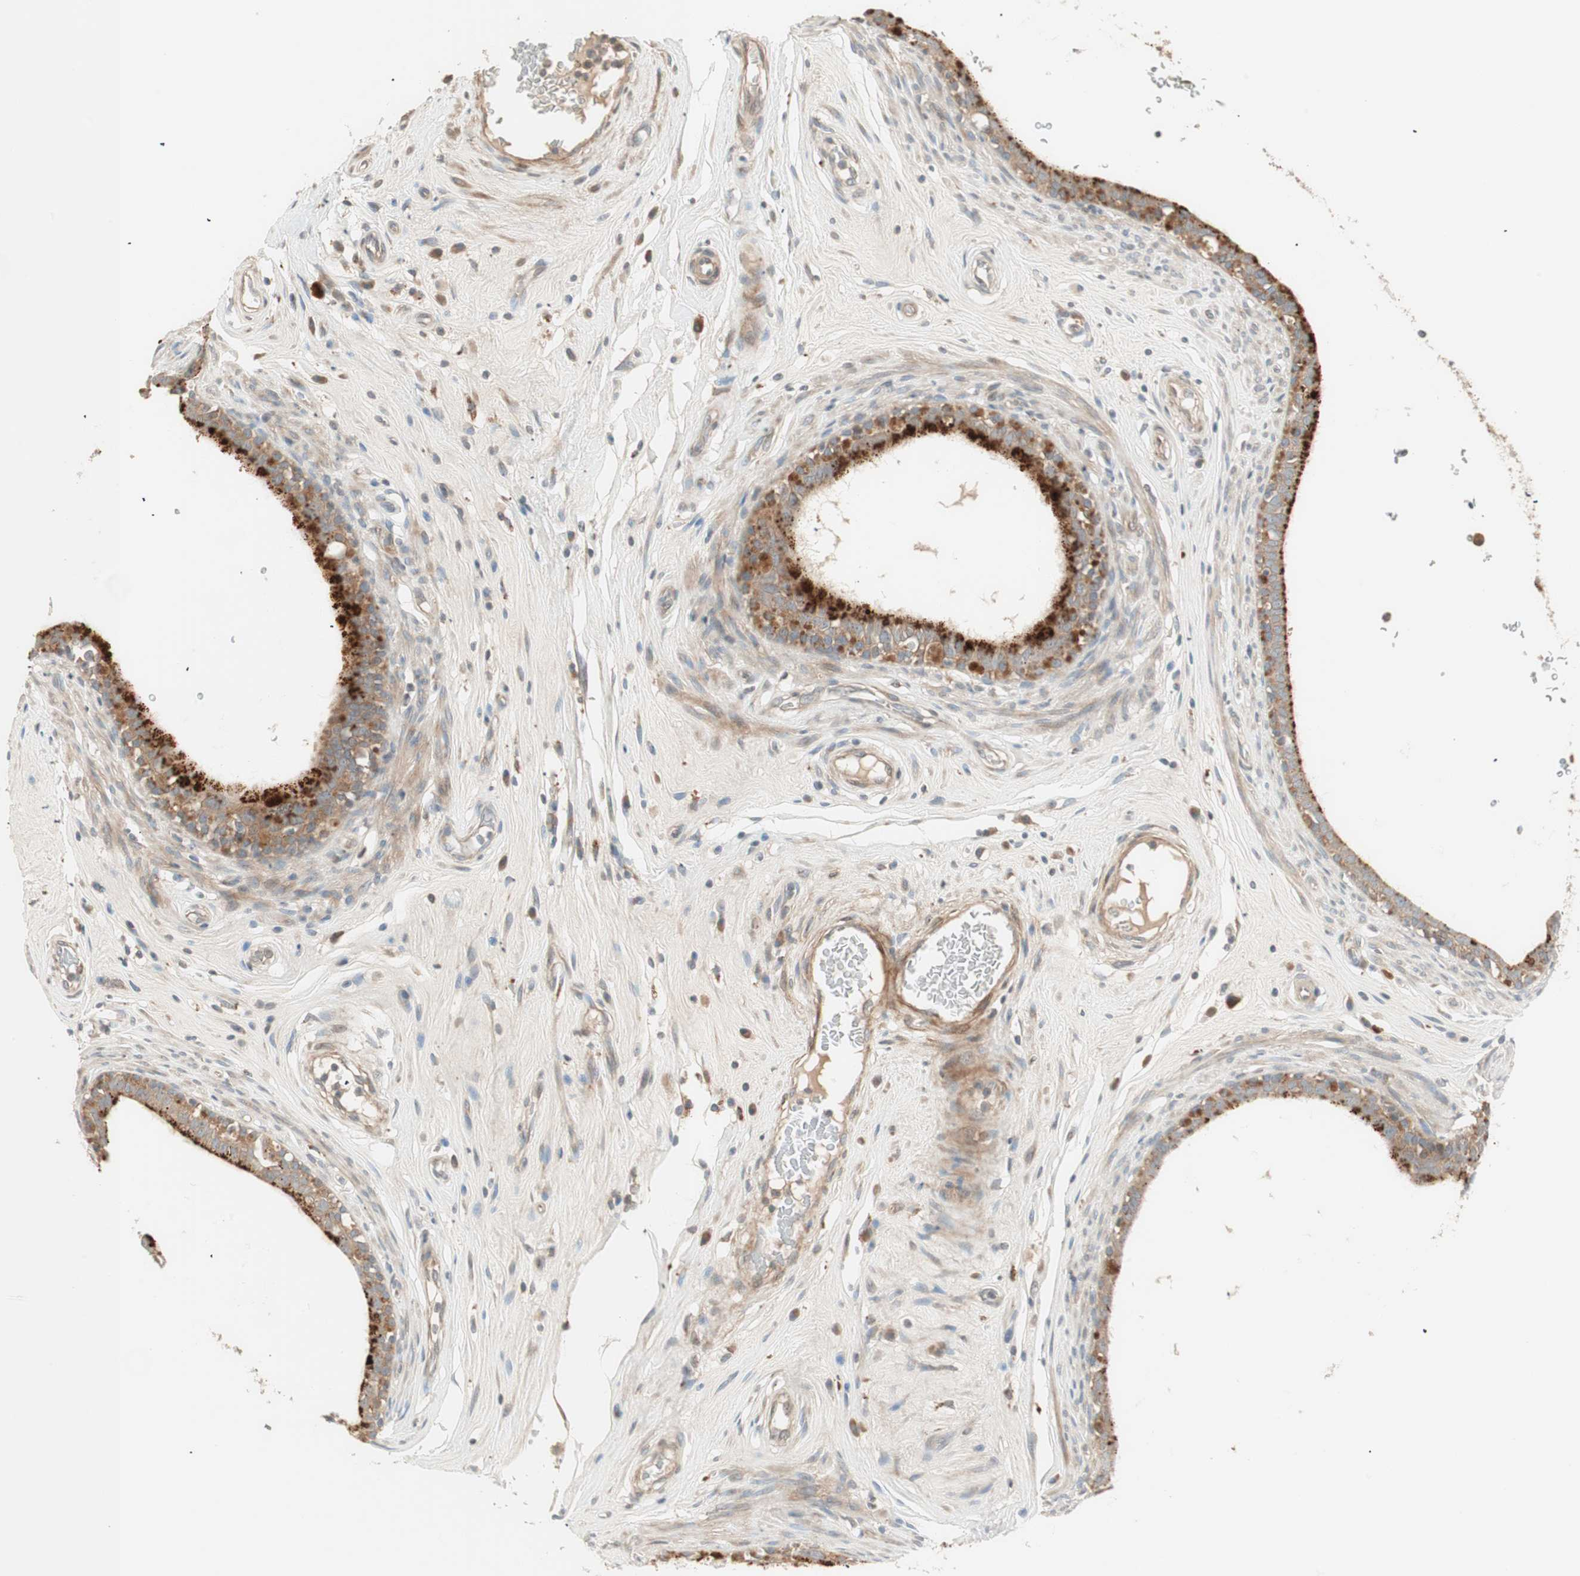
{"staining": {"intensity": "moderate", "quantity": ">75%", "location": "cytoplasmic/membranous"}, "tissue": "epididymis", "cell_type": "Glandular cells", "image_type": "normal", "snomed": [{"axis": "morphology", "description": "Normal tissue, NOS"}, {"axis": "morphology", "description": "Inflammation, NOS"}, {"axis": "topography", "description": "Epididymis"}], "caption": "Epididymis stained with DAB (3,3'-diaminobenzidine) immunohistochemistry shows medium levels of moderate cytoplasmic/membranous expression in approximately >75% of glandular cells. (Brightfield microscopy of DAB IHC at high magnification).", "gene": "SFRP1", "patient": {"sex": "male", "age": 84}}